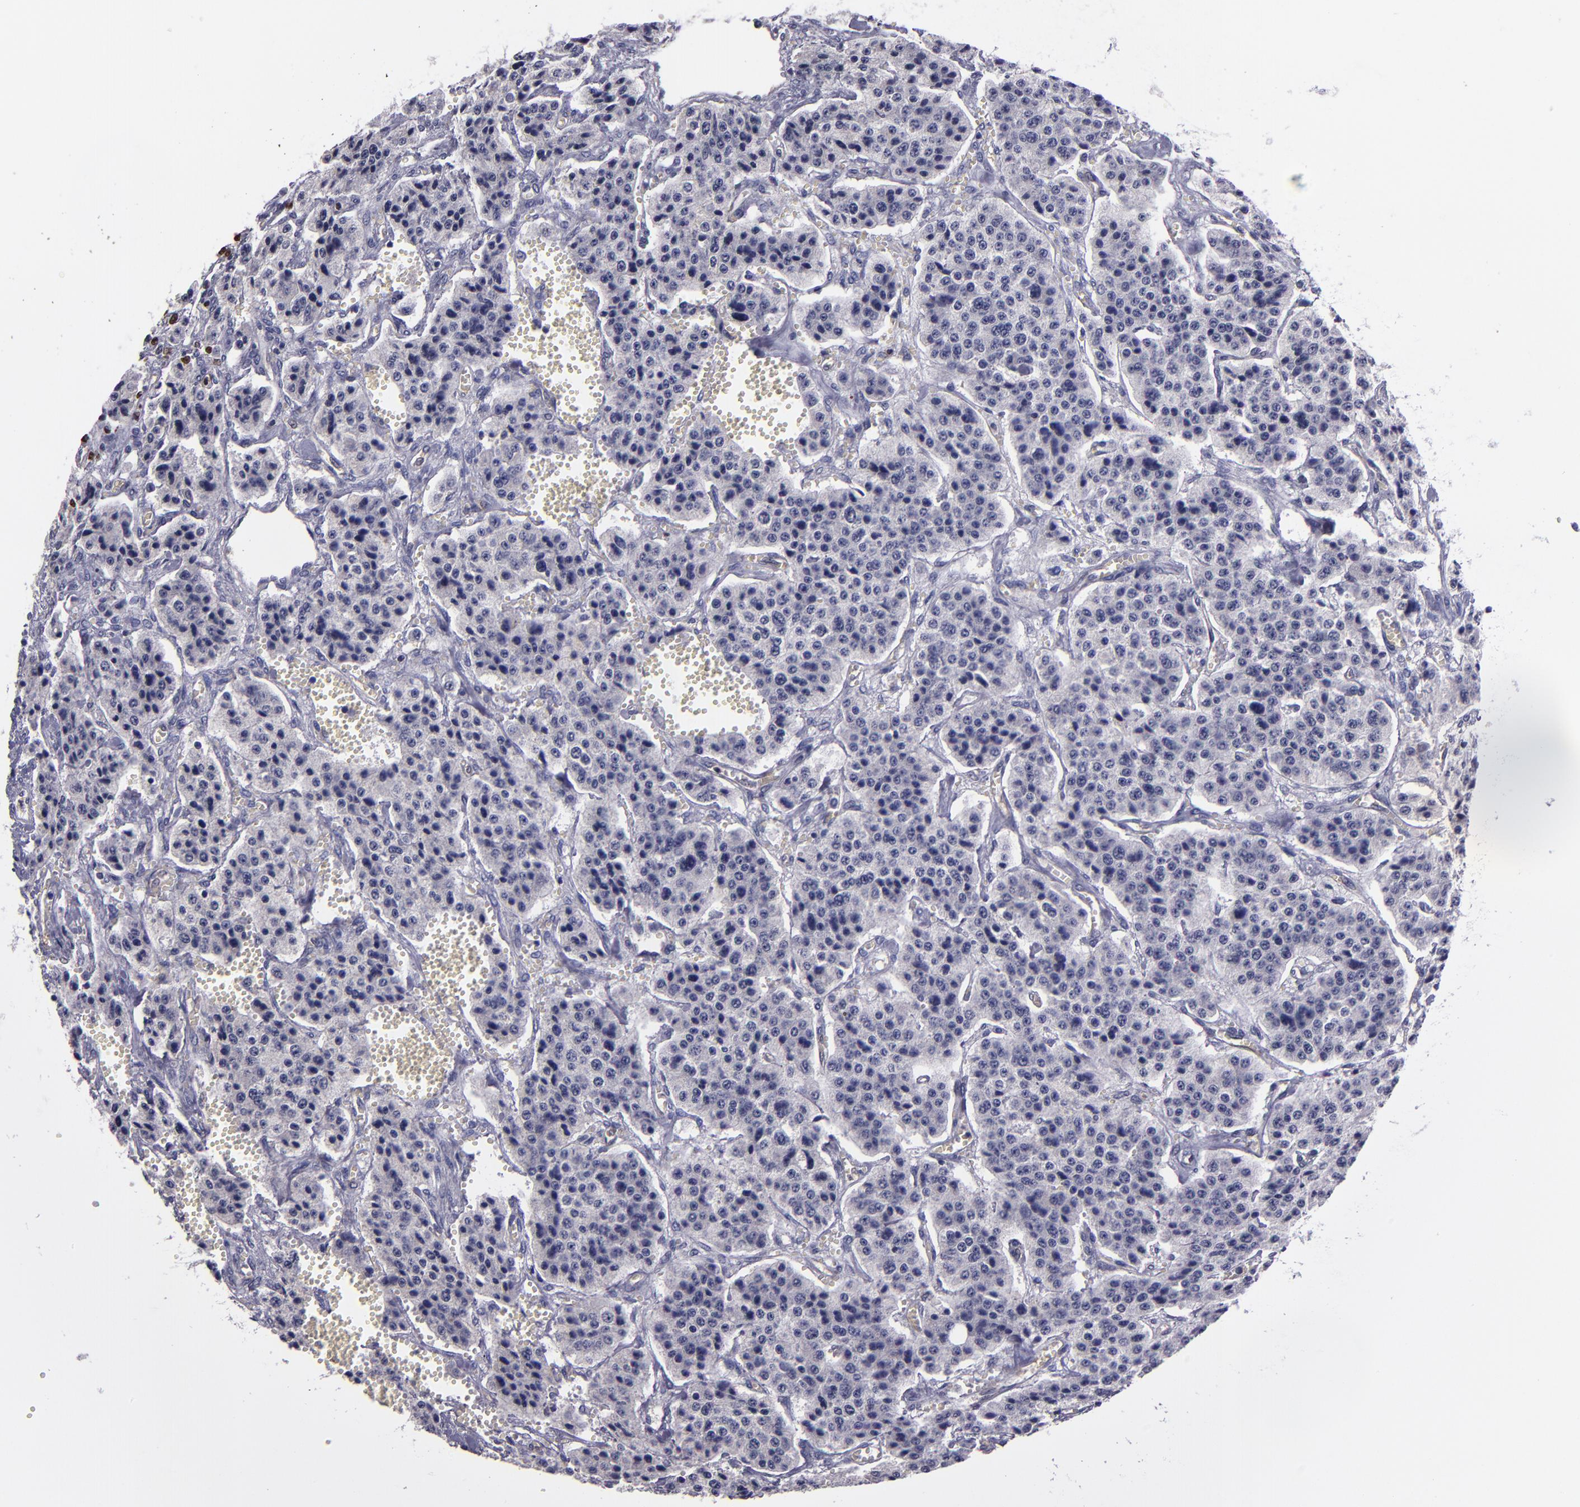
{"staining": {"intensity": "negative", "quantity": "none", "location": "none"}, "tissue": "carcinoid", "cell_type": "Tumor cells", "image_type": "cancer", "snomed": [{"axis": "morphology", "description": "Carcinoid, malignant, NOS"}, {"axis": "topography", "description": "Small intestine"}], "caption": "The IHC photomicrograph has no significant positivity in tumor cells of carcinoid tissue.", "gene": "CEBPE", "patient": {"sex": "male", "age": 52}}